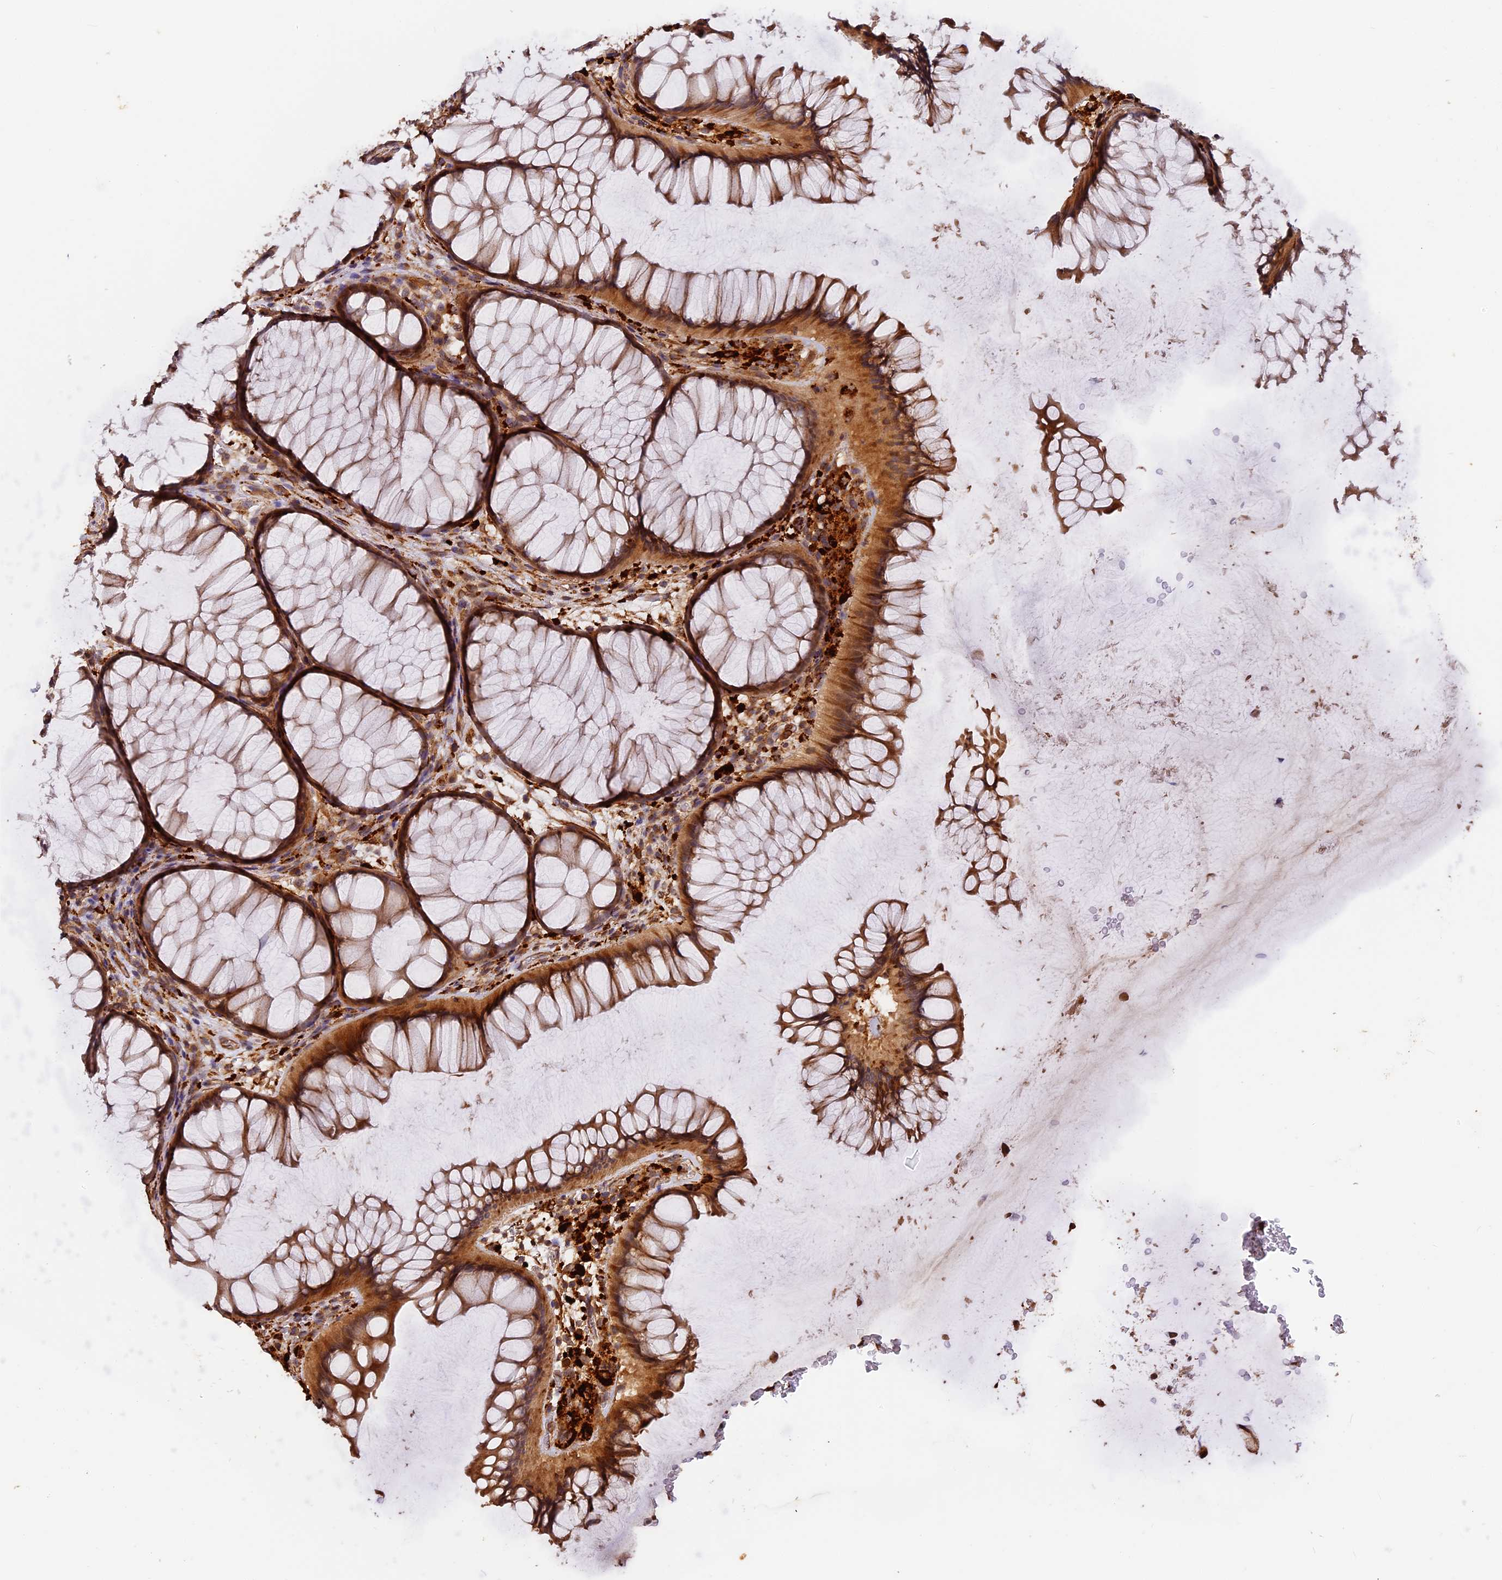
{"staining": {"intensity": "negative", "quantity": "none", "location": "none"}, "tissue": "colon", "cell_type": "Endothelial cells", "image_type": "normal", "snomed": [{"axis": "morphology", "description": "Normal tissue, NOS"}, {"axis": "topography", "description": "Colon"}], "caption": "Immunohistochemical staining of unremarkable human colon reveals no significant expression in endothelial cells. The staining was performed using DAB to visualize the protein expression in brown, while the nuclei were stained in blue with hematoxylin (Magnification: 20x).", "gene": "MMP15", "patient": {"sex": "female", "age": 82}}